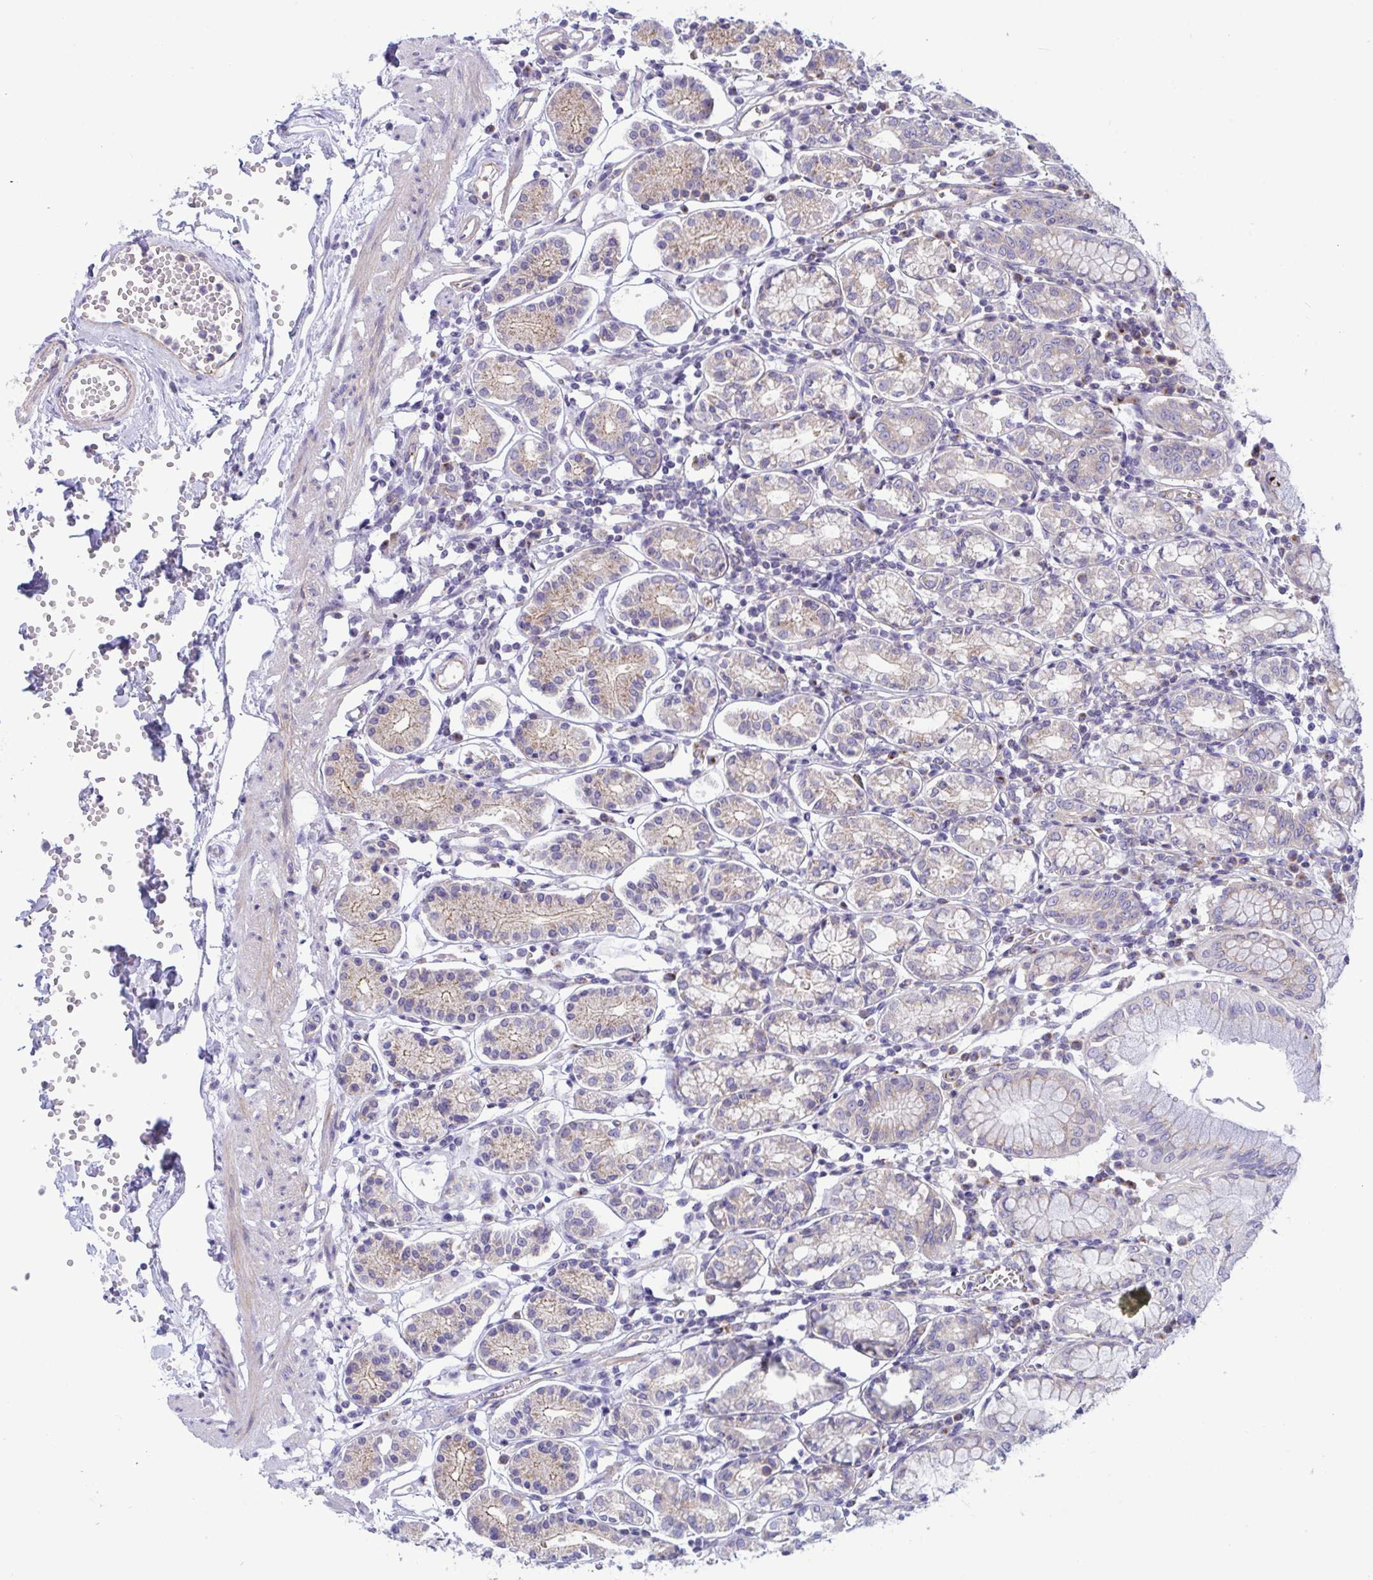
{"staining": {"intensity": "weak", "quantity": "<25%", "location": "cytoplasmic/membranous"}, "tissue": "stomach", "cell_type": "Glandular cells", "image_type": "normal", "snomed": [{"axis": "morphology", "description": "Normal tissue, NOS"}, {"axis": "topography", "description": "Stomach"}], "caption": "This is an immunohistochemistry (IHC) micrograph of unremarkable human stomach. There is no expression in glandular cells.", "gene": "OXLD1", "patient": {"sex": "female", "age": 62}}